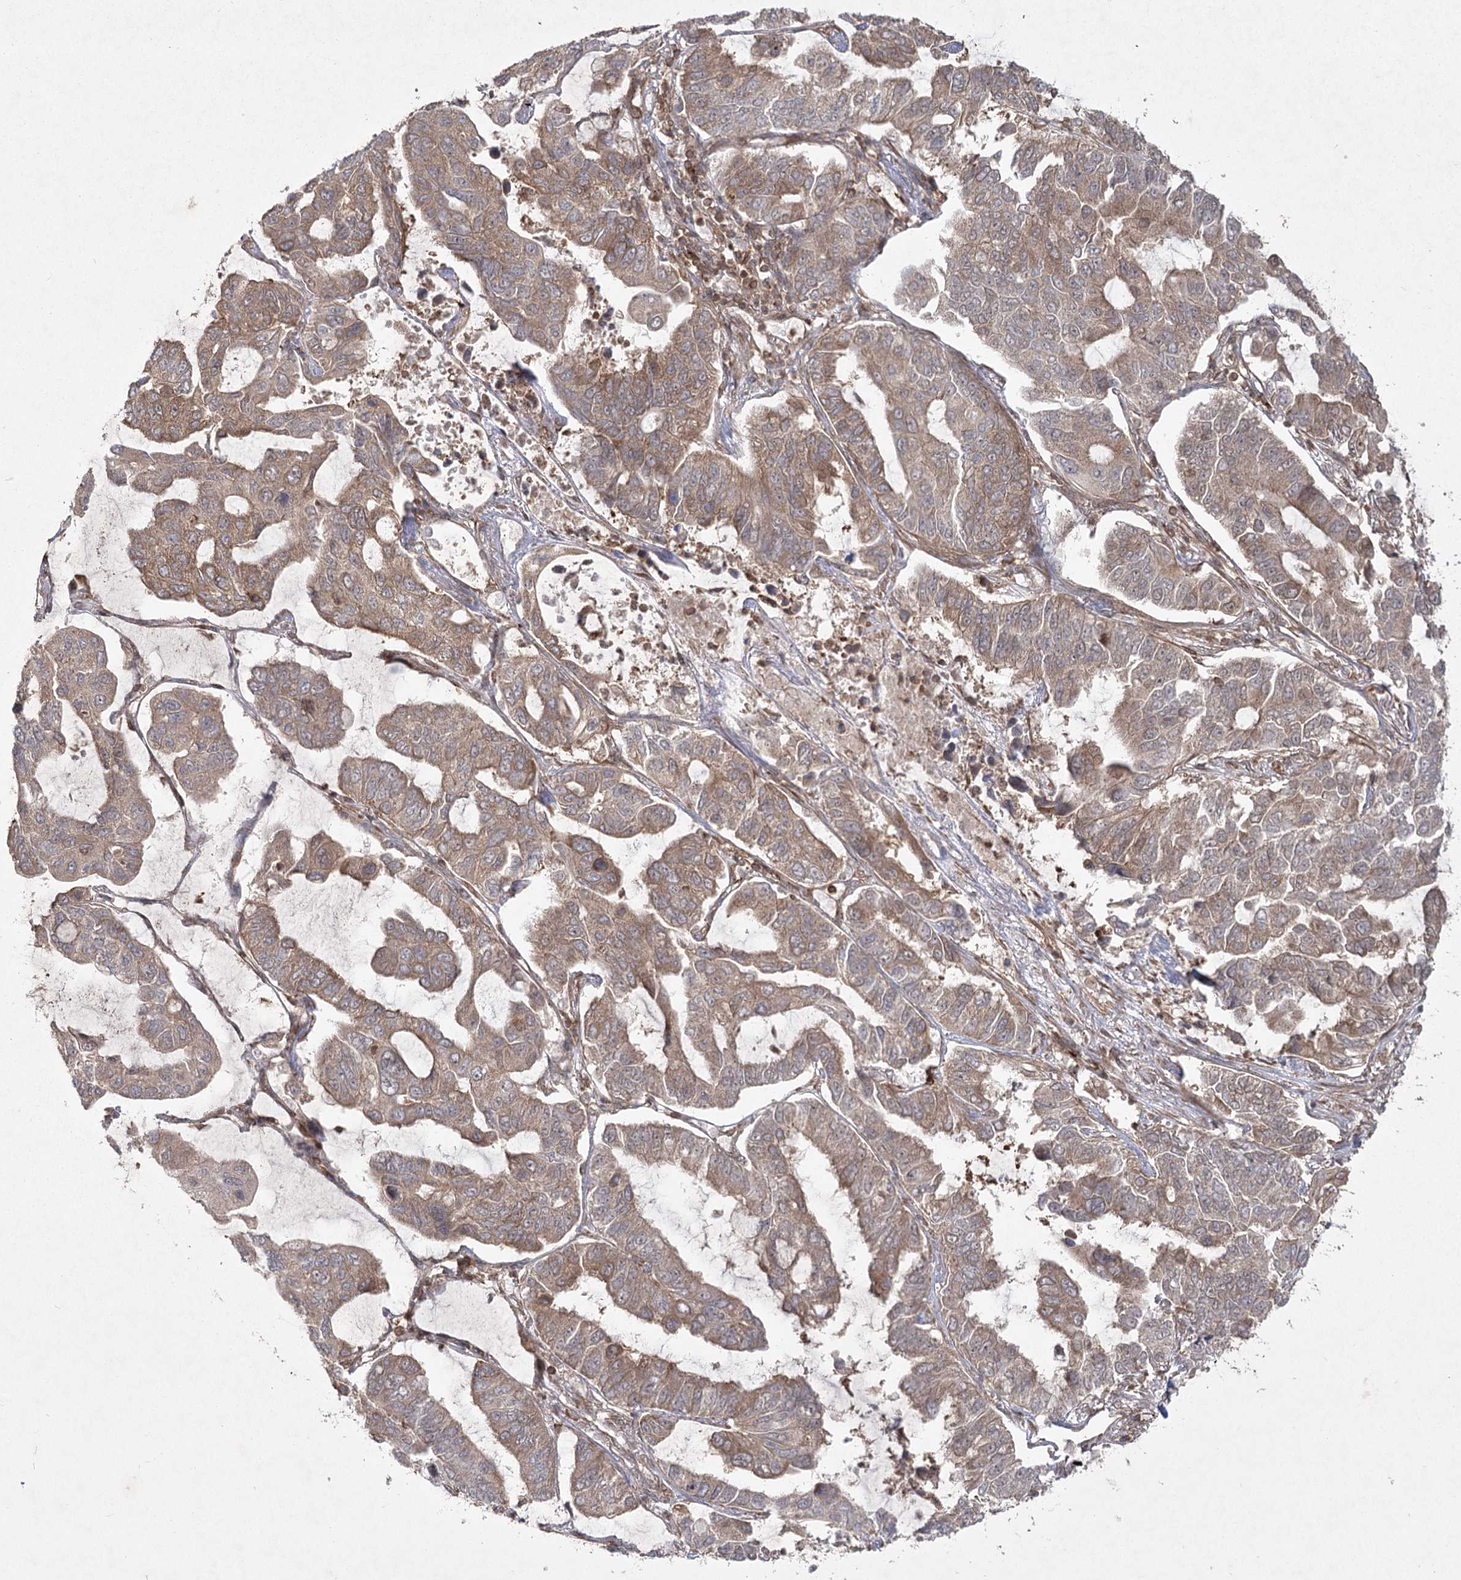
{"staining": {"intensity": "weak", "quantity": ">75%", "location": "cytoplasmic/membranous"}, "tissue": "lung cancer", "cell_type": "Tumor cells", "image_type": "cancer", "snomed": [{"axis": "morphology", "description": "Adenocarcinoma, NOS"}, {"axis": "topography", "description": "Lung"}], "caption": "A histopathology image showing weak cytoplasmic/membranous positivity in about >75% of tumor cells in lung adenocarcinoma, as visualized by brown immunohistochemical staining.", "gene": "MDFIC", "patient": {"sex": "male", "age": 64}}